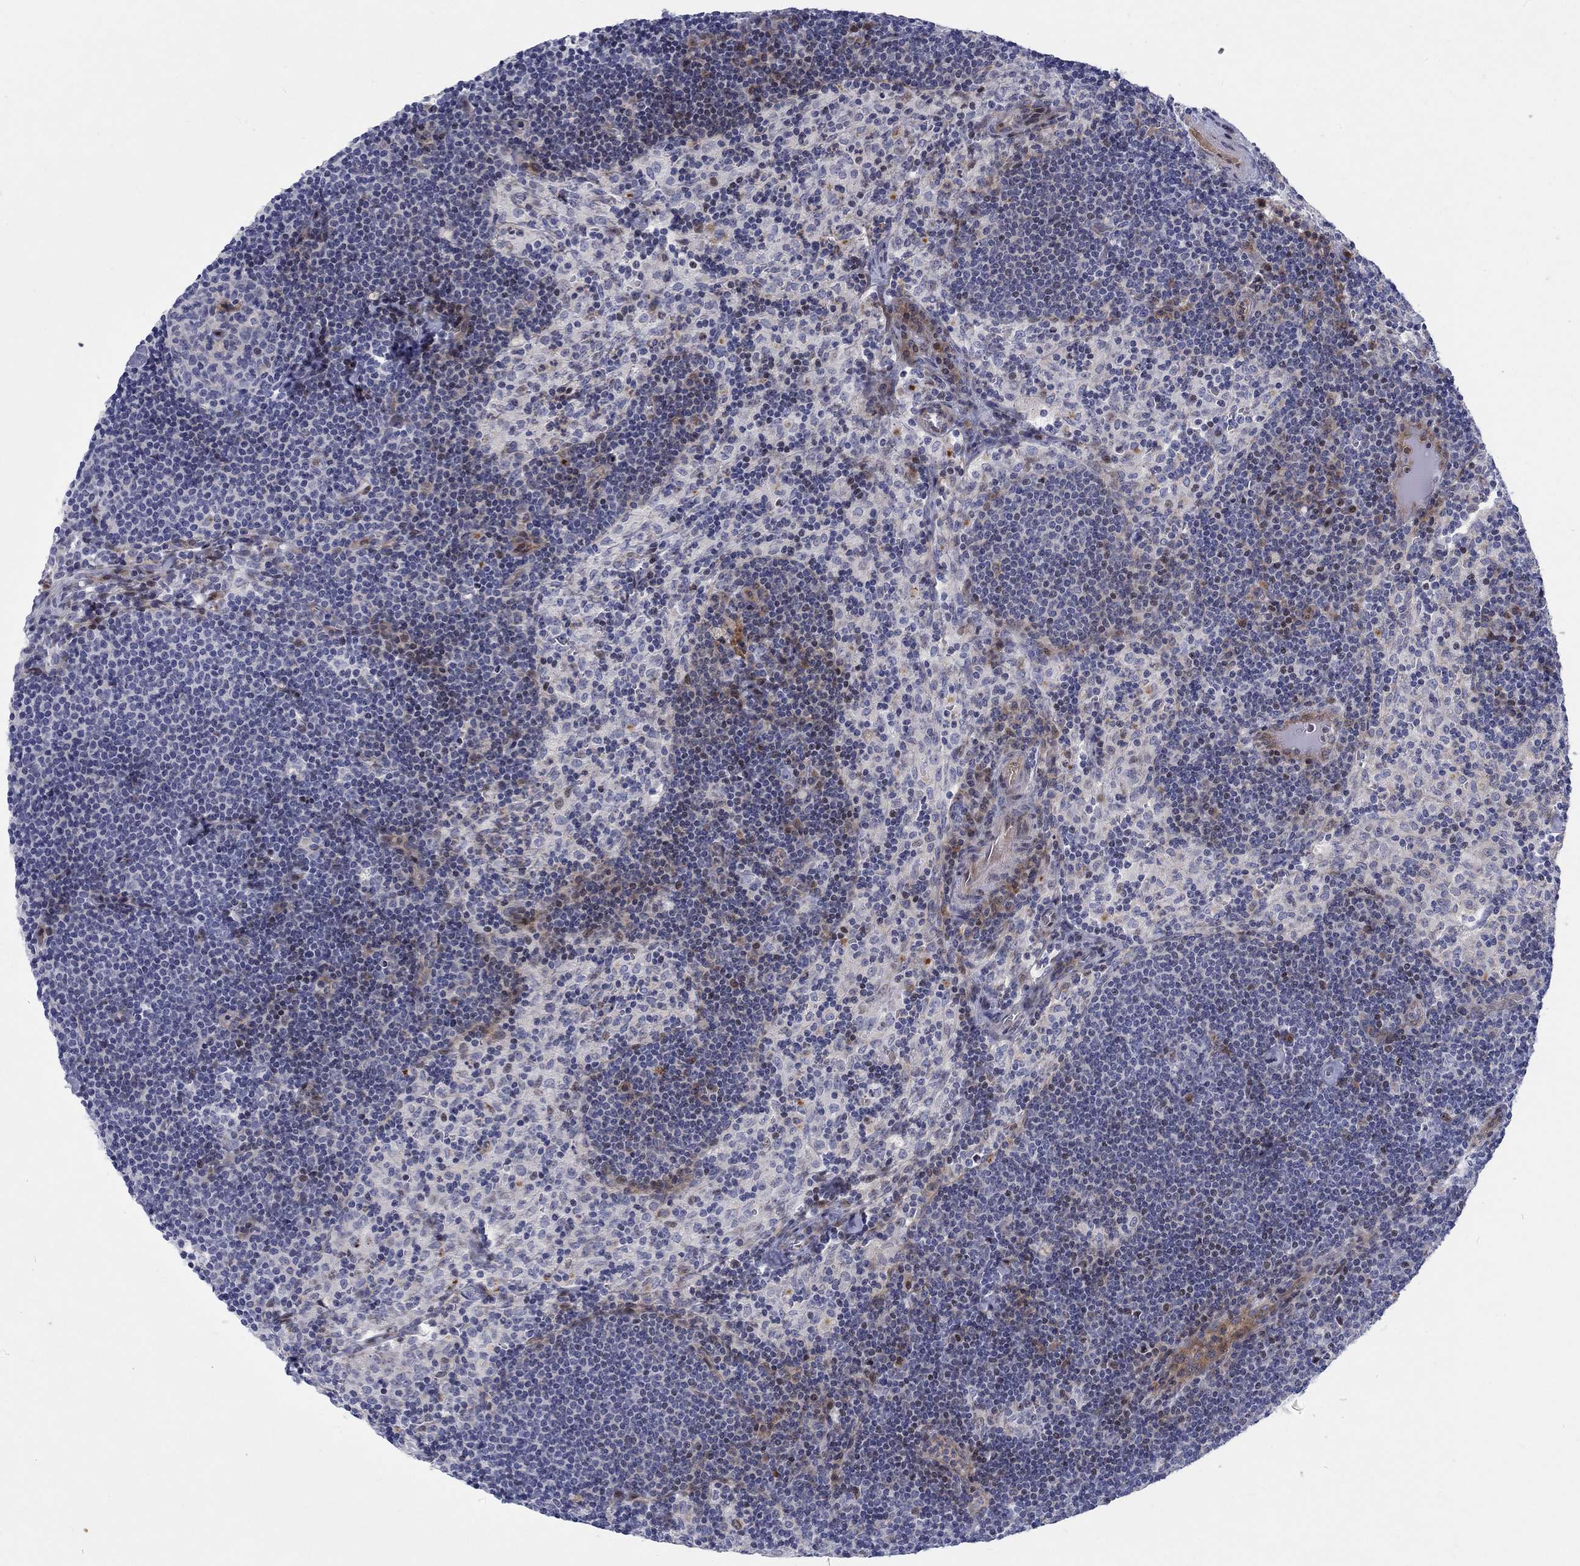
{"staining": {"intensity": "negative", "quantity": "none", "location": "none"}, "tissue": "lymph node", "cell_type": "Germinal center cells", "image_type": "normal", "snomed": [{"axis": "morphology", "description": "Normal tissue, NOS"}, {"axis": "topography", "description": "Lymph node"}], "caption": "A high-resolution image shows immunohistochemistry staining of normal lymph node, which exhibits no significant staining in germinal center cells.", "gene": "ARHGAP36", "patient": {"sex": "female", "age": 34}}